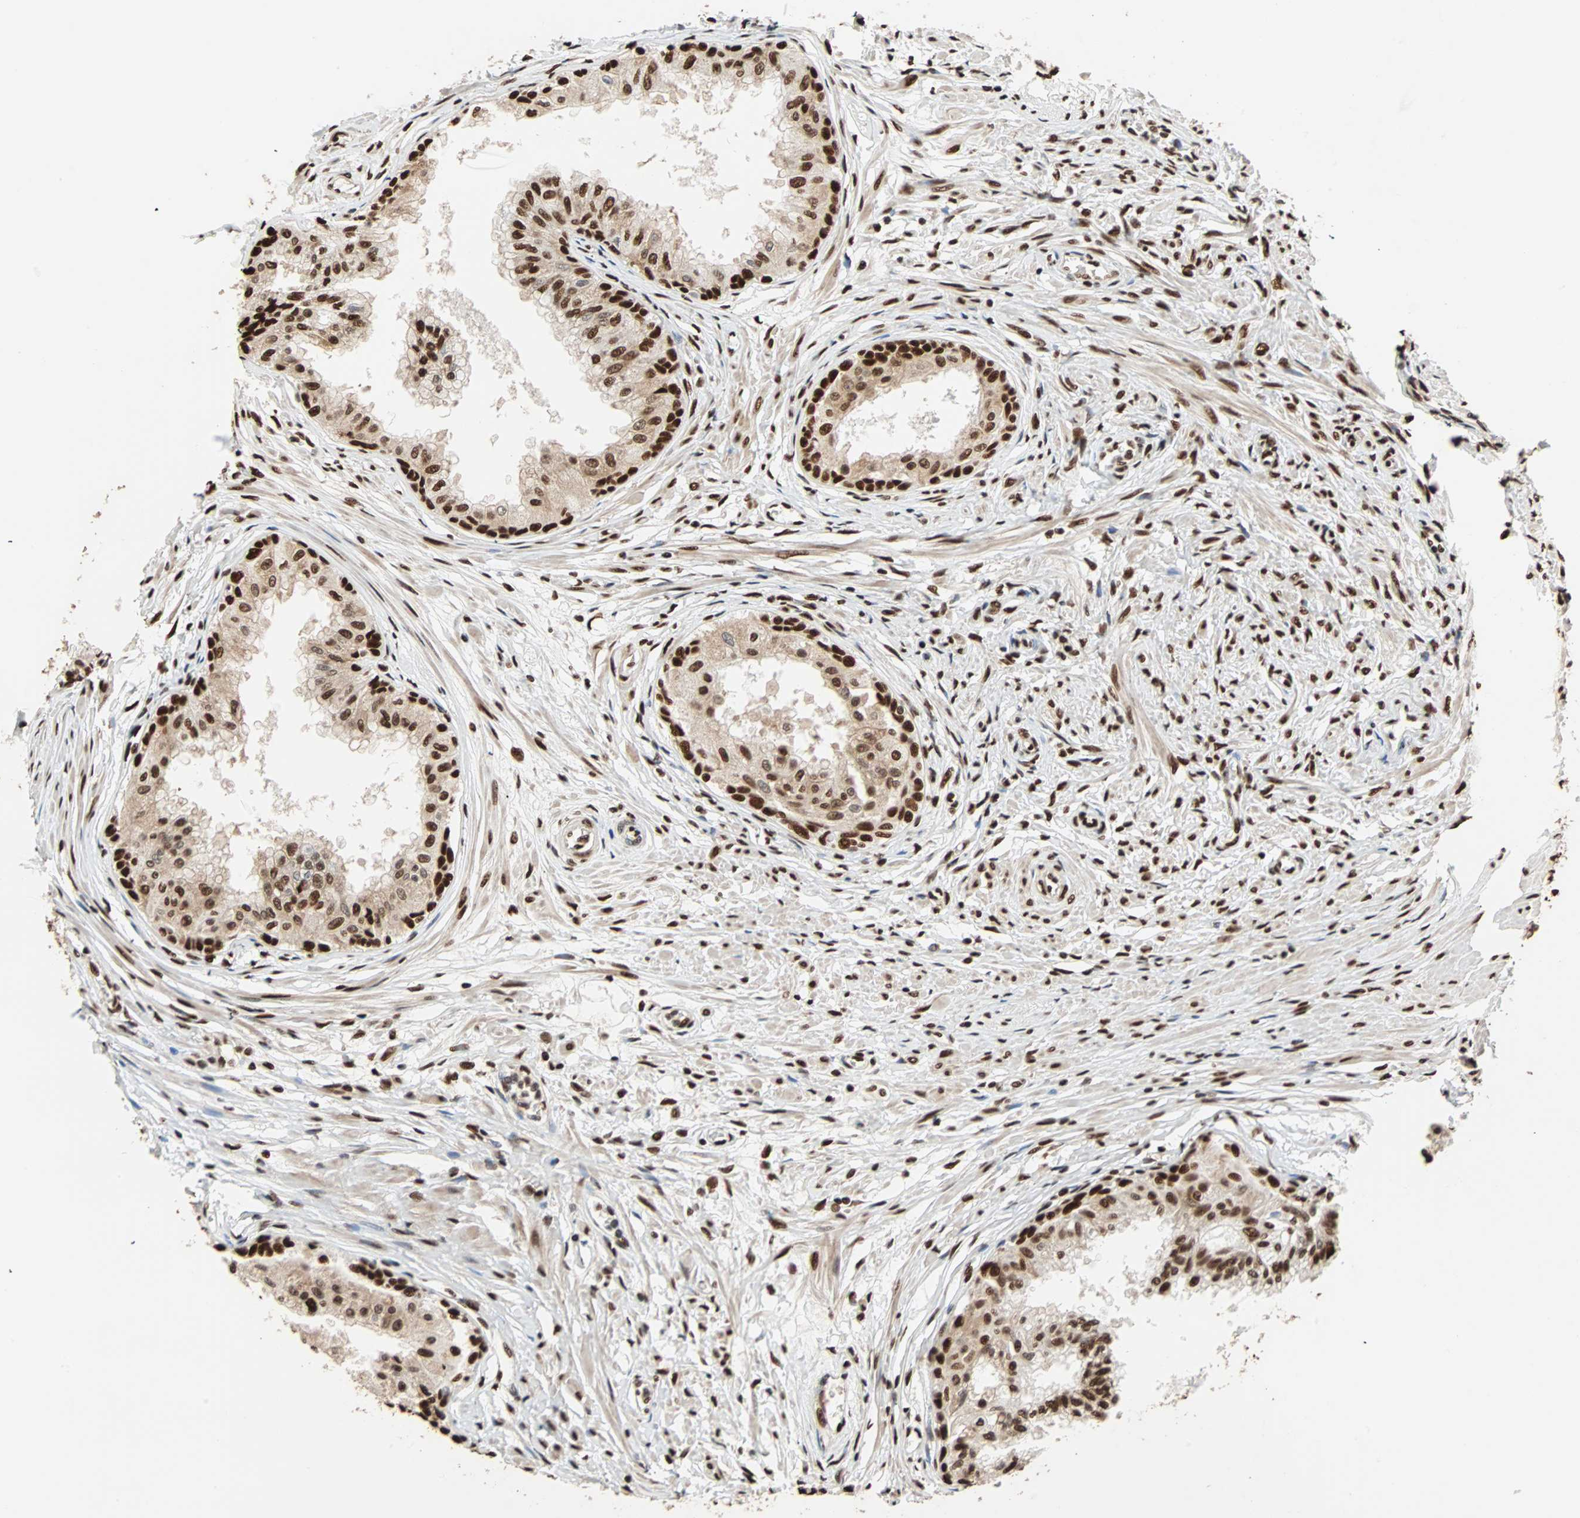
{"staining": {"intensity": "strong", "quantity": ">75%", "location": "nuclear"}, "tissue": "prostate", "cell_type": "Glandular cells", "image_type": "normal", "snomed": [{"axis": "morphology", "description": "Normal tissue, NOS"}, {"axis": "topography", "description": "Prostate"}, {"axis": "topography", "description": "Seminal veicle"}], "caption": "High-magnification brightfield microscopy of benign prostate stained with DAB (3,3'-diaminobenzidine) (brown) and counterstained with hematoxylin (blue). glandular cells exhibit strong nuclear staining is present in about>75% of cells. Nuclei are stained in blue.", "gene": "ILF2", "patient": {"sex": "male", "age": 60}}